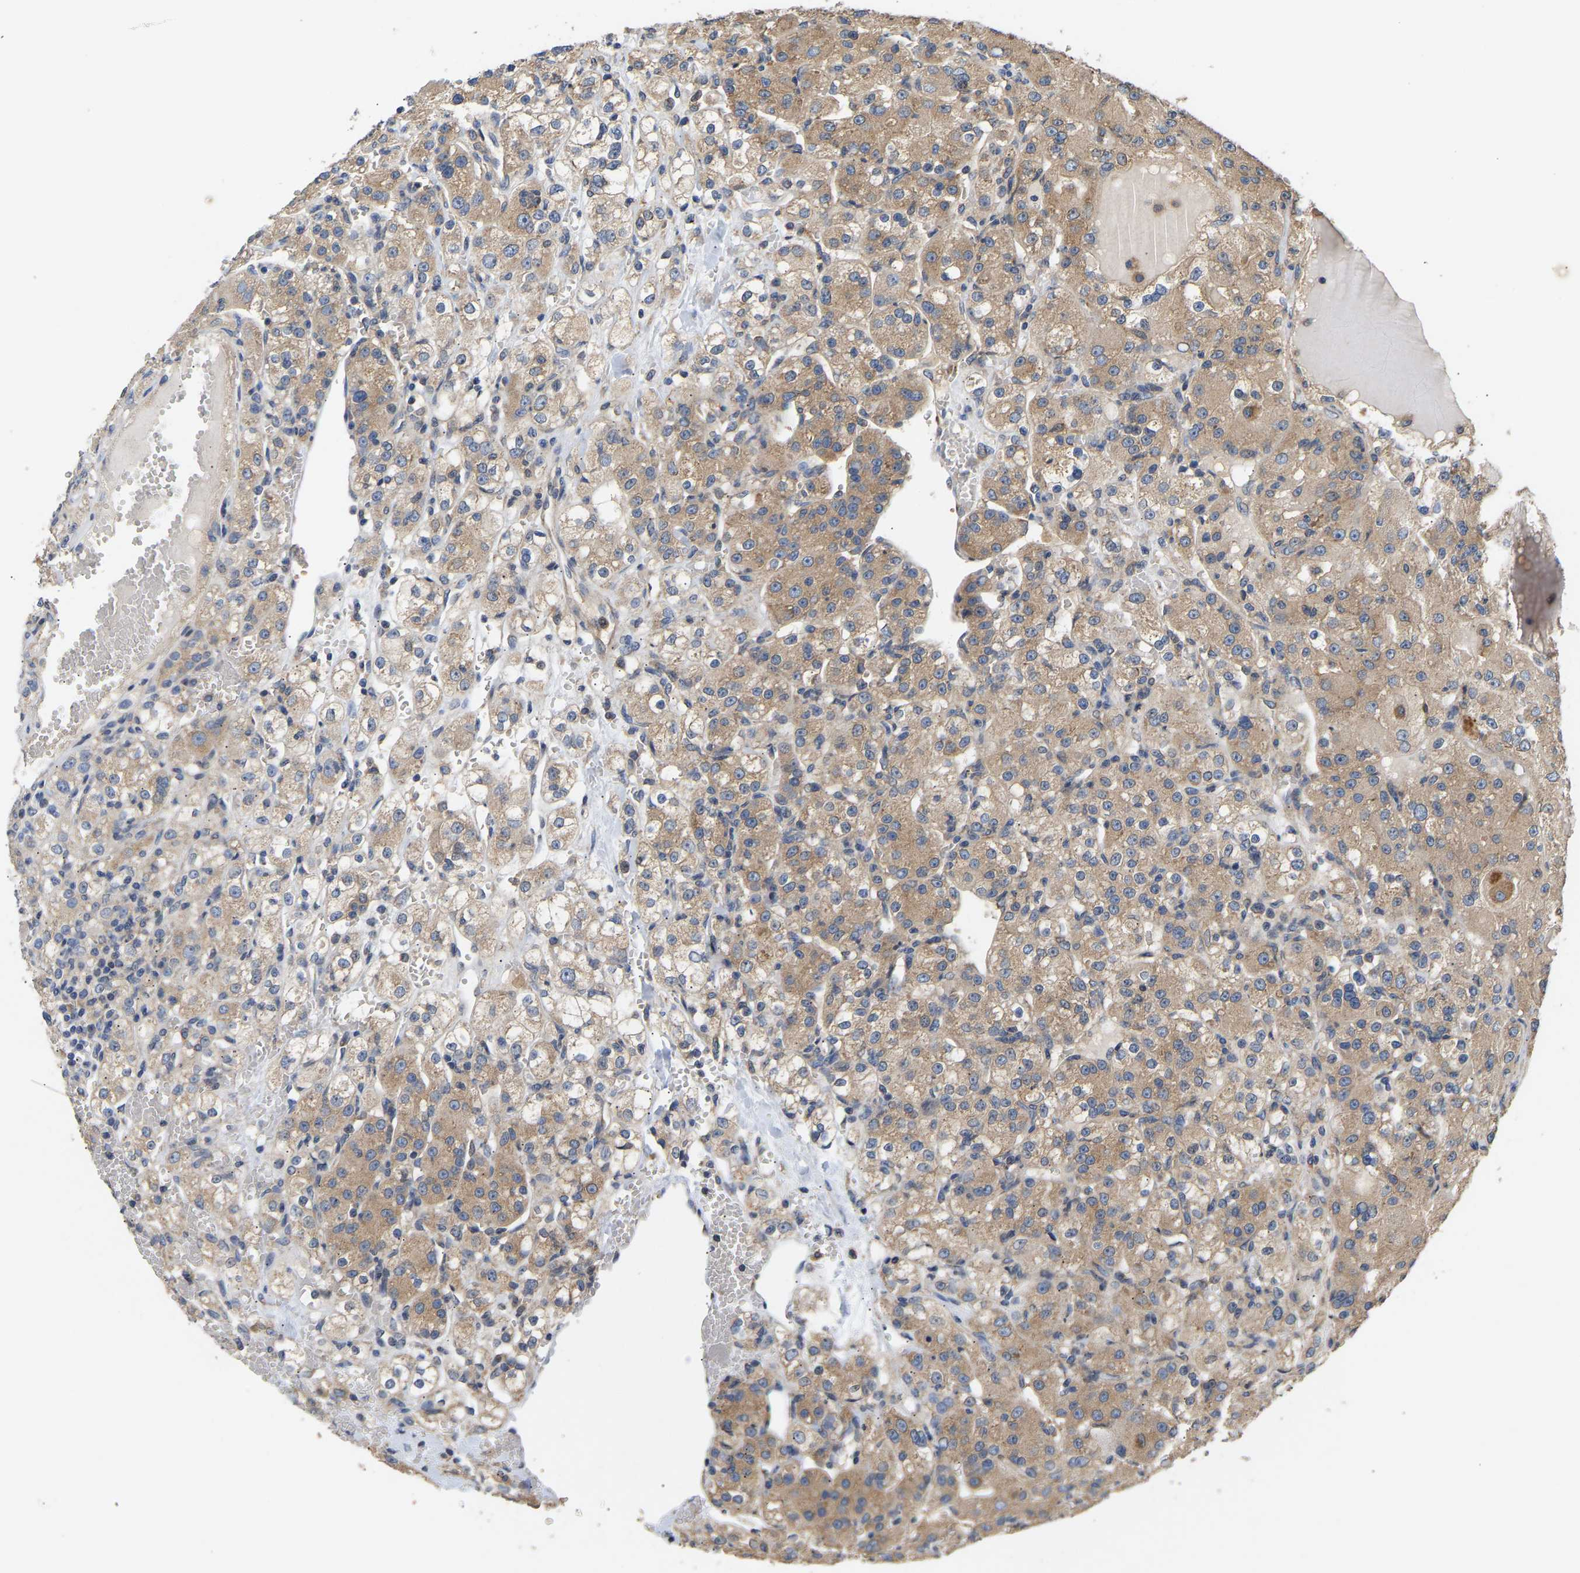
{"staining": {"intensity": "weak", "quantity": ">75%", "location": "cytoplasmic/membranous"}, "tissue": "renal cancer", "cell_type": "Tumor cells", "image_type": "cancer", "snomed": [{"axis": "morphology", "description": "Normal tissue, NOS"}, {"axis": "morphology", "description": "Adenocarcinoma, NOS"}, {"axis": "topography", "description": "Kidney"}], "caption": "A high-resolution histopathology image shows immunohistochemistry (IHC) staining of renal adenocarcinoma, which shows weak cytoplasmic/membranous positivity in approximately >75% of tumor cells.", "gene": "AIMP2", "patient": {"sex": "male", "age": 61}}